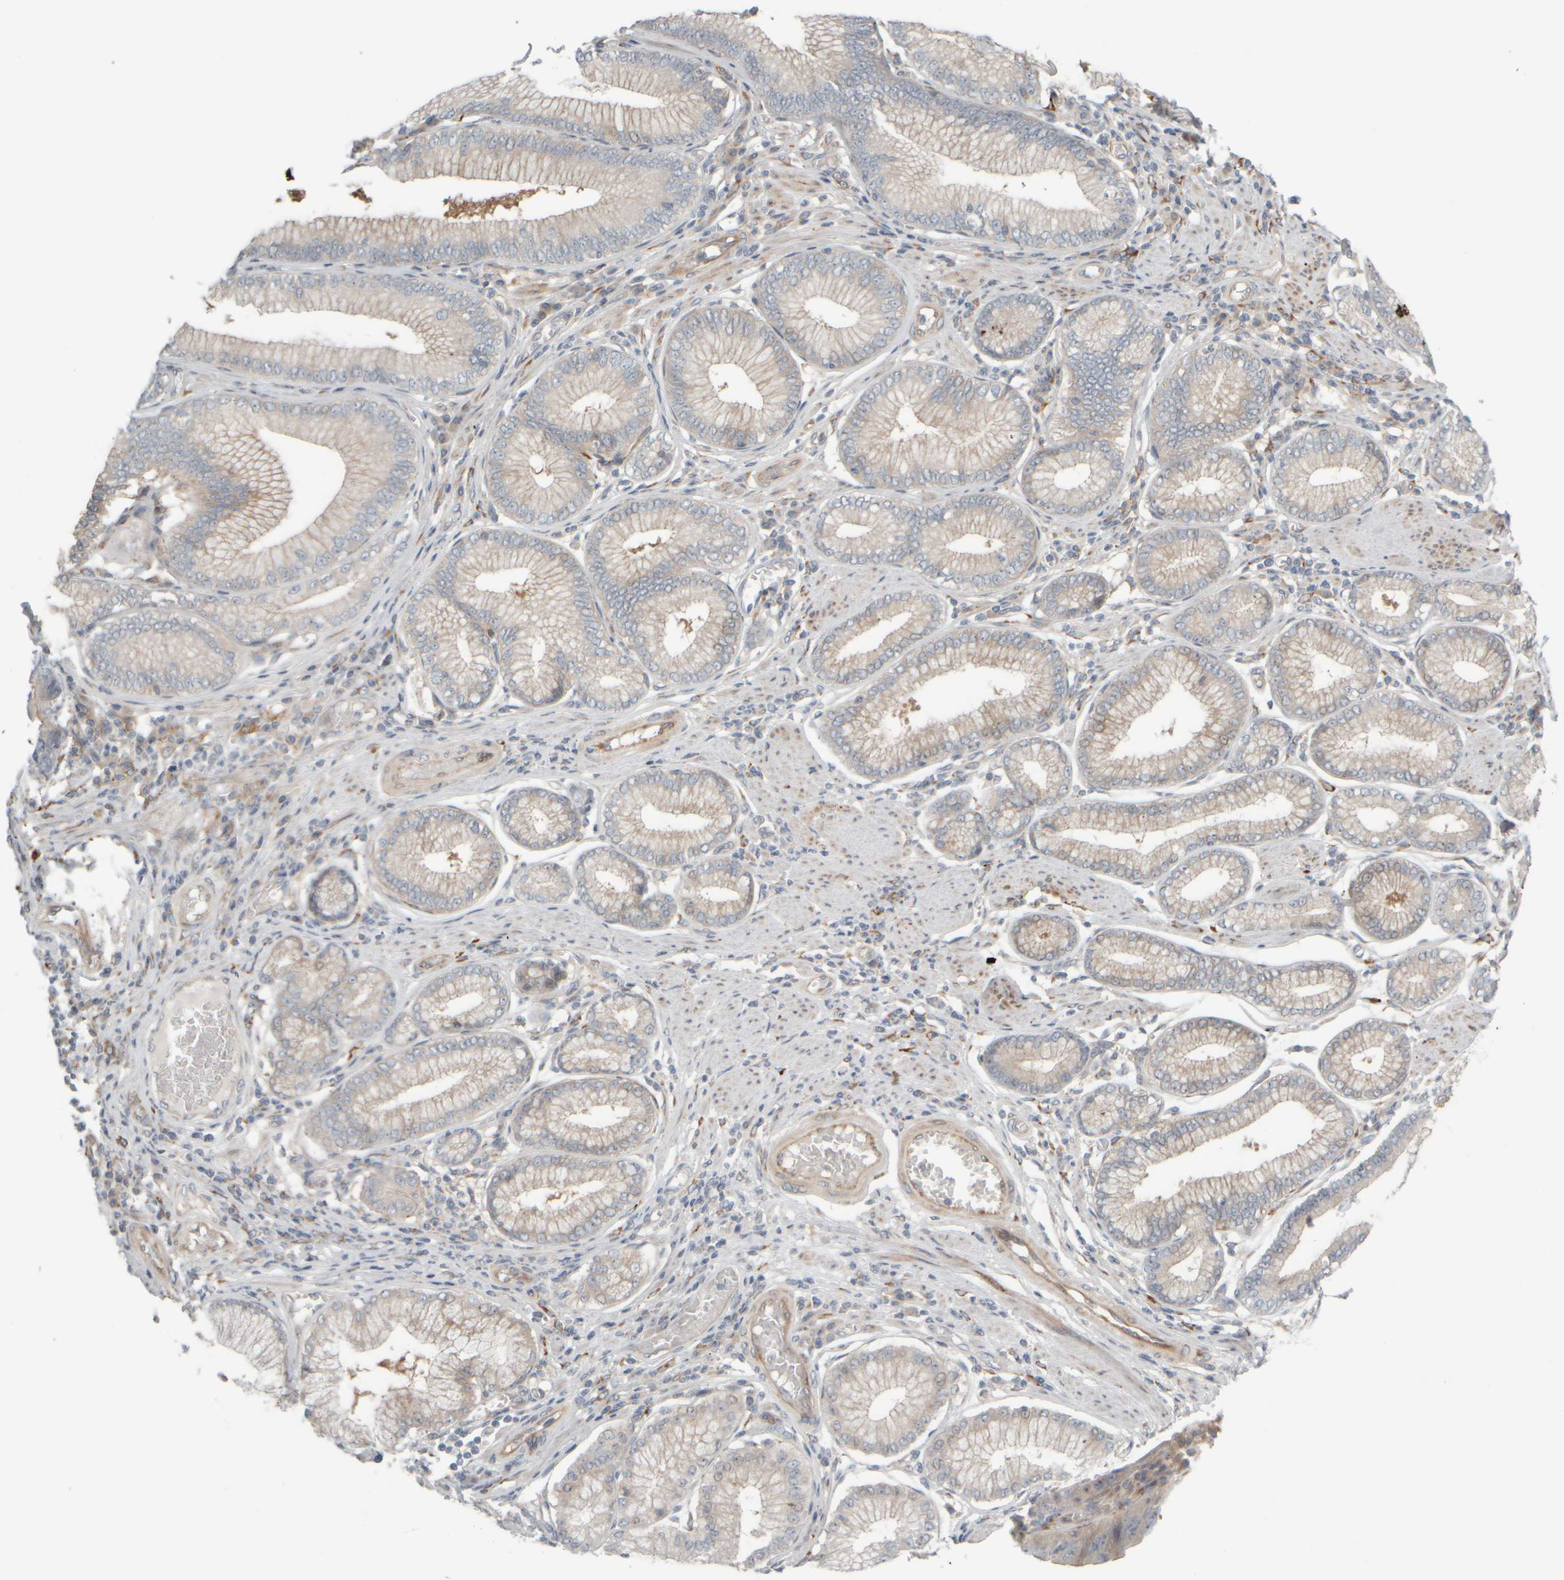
{"staining": {"intensity": "weak", "quantity": "<25%", "location": "cytoplasmic/membranous"}, "tissue": "stomach cancer", "cell_type": "Tumor cells", "image_type": "cancer", "snomed": [{"axis": "morphology", "description": "Adenocarcinoma, NOS"}, {"axis": "topography", "description": "Stomach"}], "caption": "This is an immunohistochemistry (IHC) image of stomach cancer. There is no expression in tumor cells.", "gene": "HGS", "patient": {"sex": "male", "age": 59}}